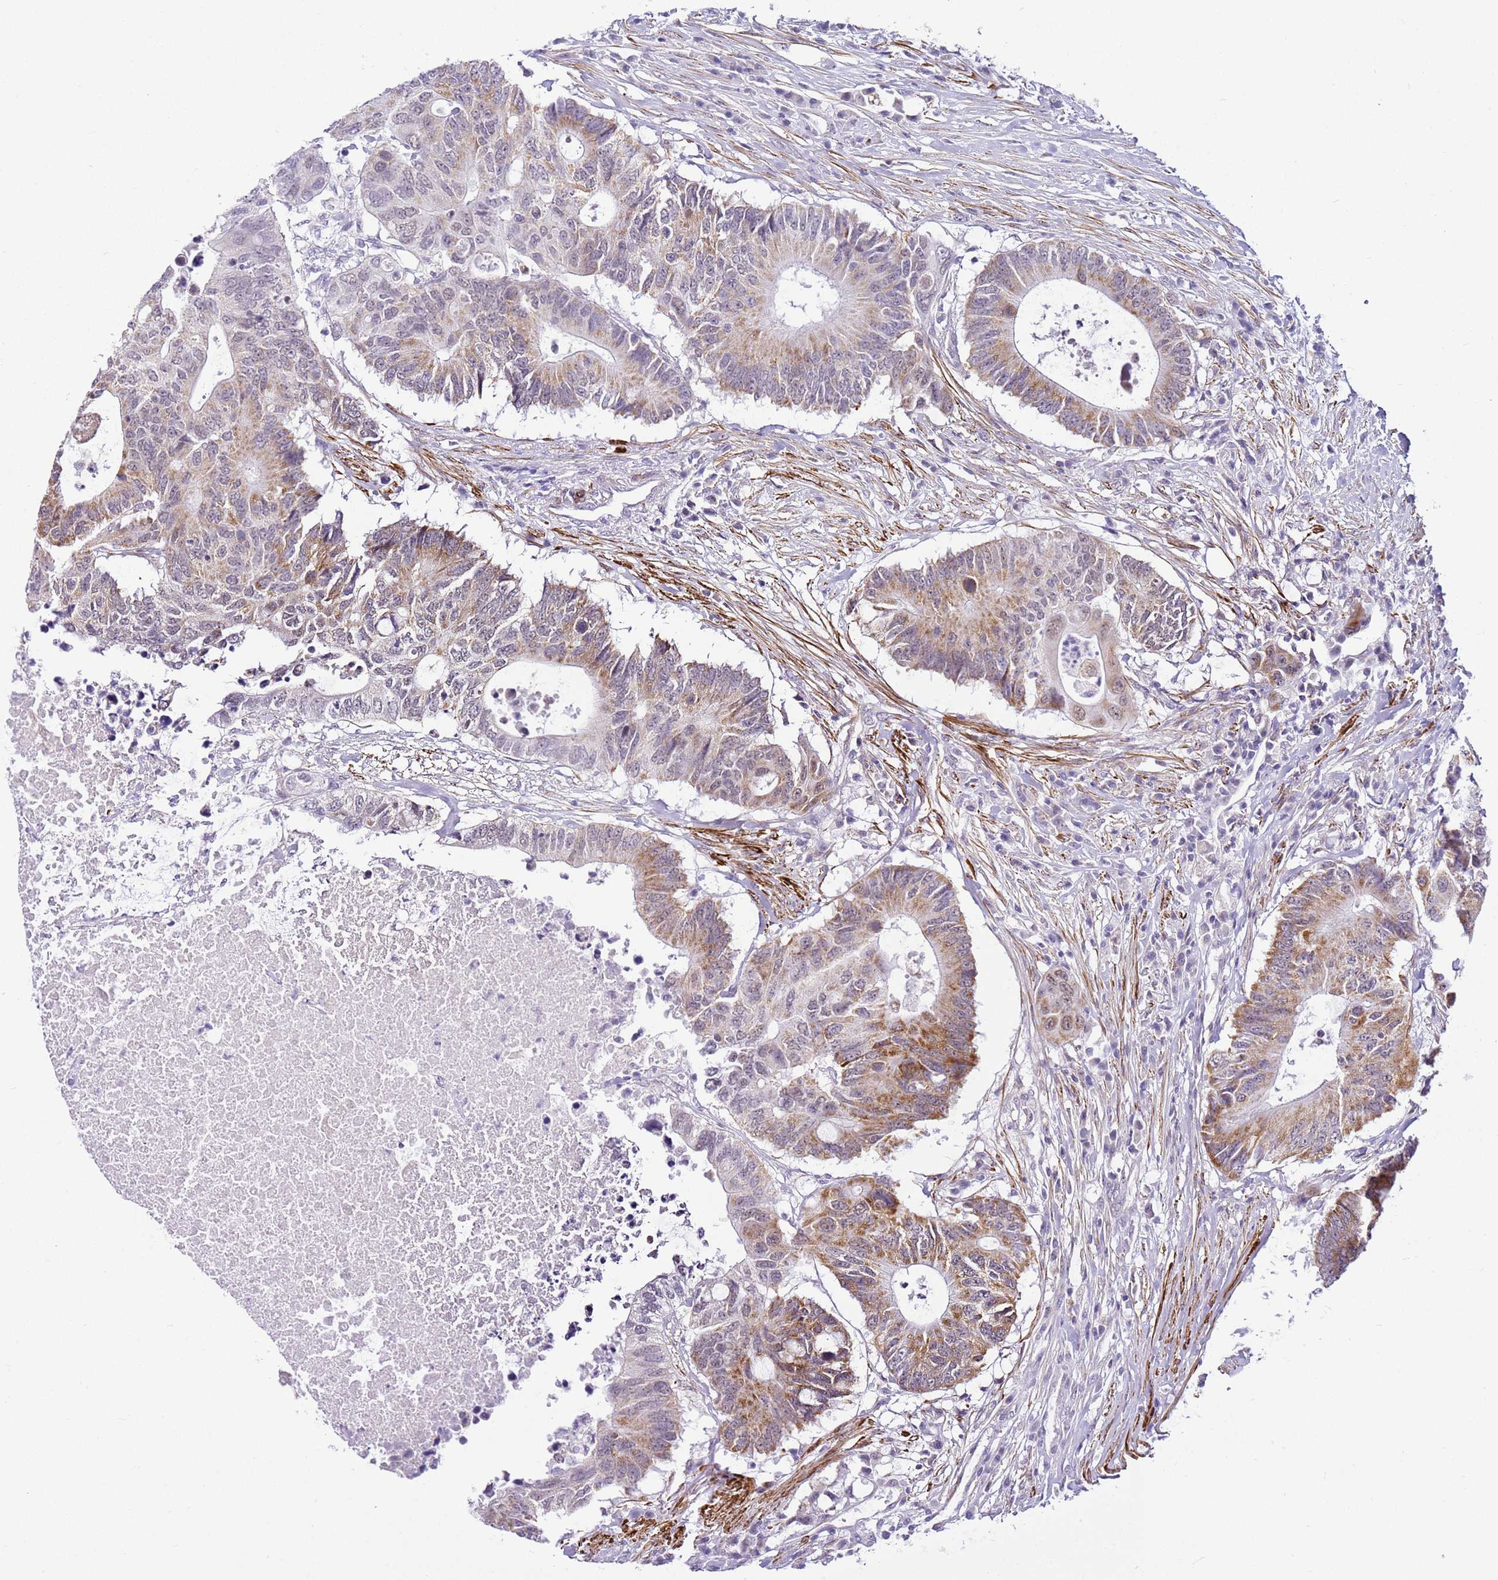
{"staining": {"intensity": "moderate", "quantity": "25%-75%", "location": "cytoplasmic/membranous"}, "tissue": "colorectal cancer", "cell_type": "Tumor cells", "image_type": "cancer", "snomed": [{"axis": "morphology", "description": "Adenocarcinoma, NOS"}, {"axis": "topography", "description": "Colon"}], "caption": "Tumor cells display moderate cytoplasmic/membranous staining in approximately 25%-75% of cells in colorectal cancer (adenocarcinoma). Using DAB (3,3'-diaminobenzidine) (brown) and hematoxylin (blue) stains, captured at high magnification using brightfield microscopy.", "gene": "SMIM4", "patient": {"sex": "male", "age": 71}}